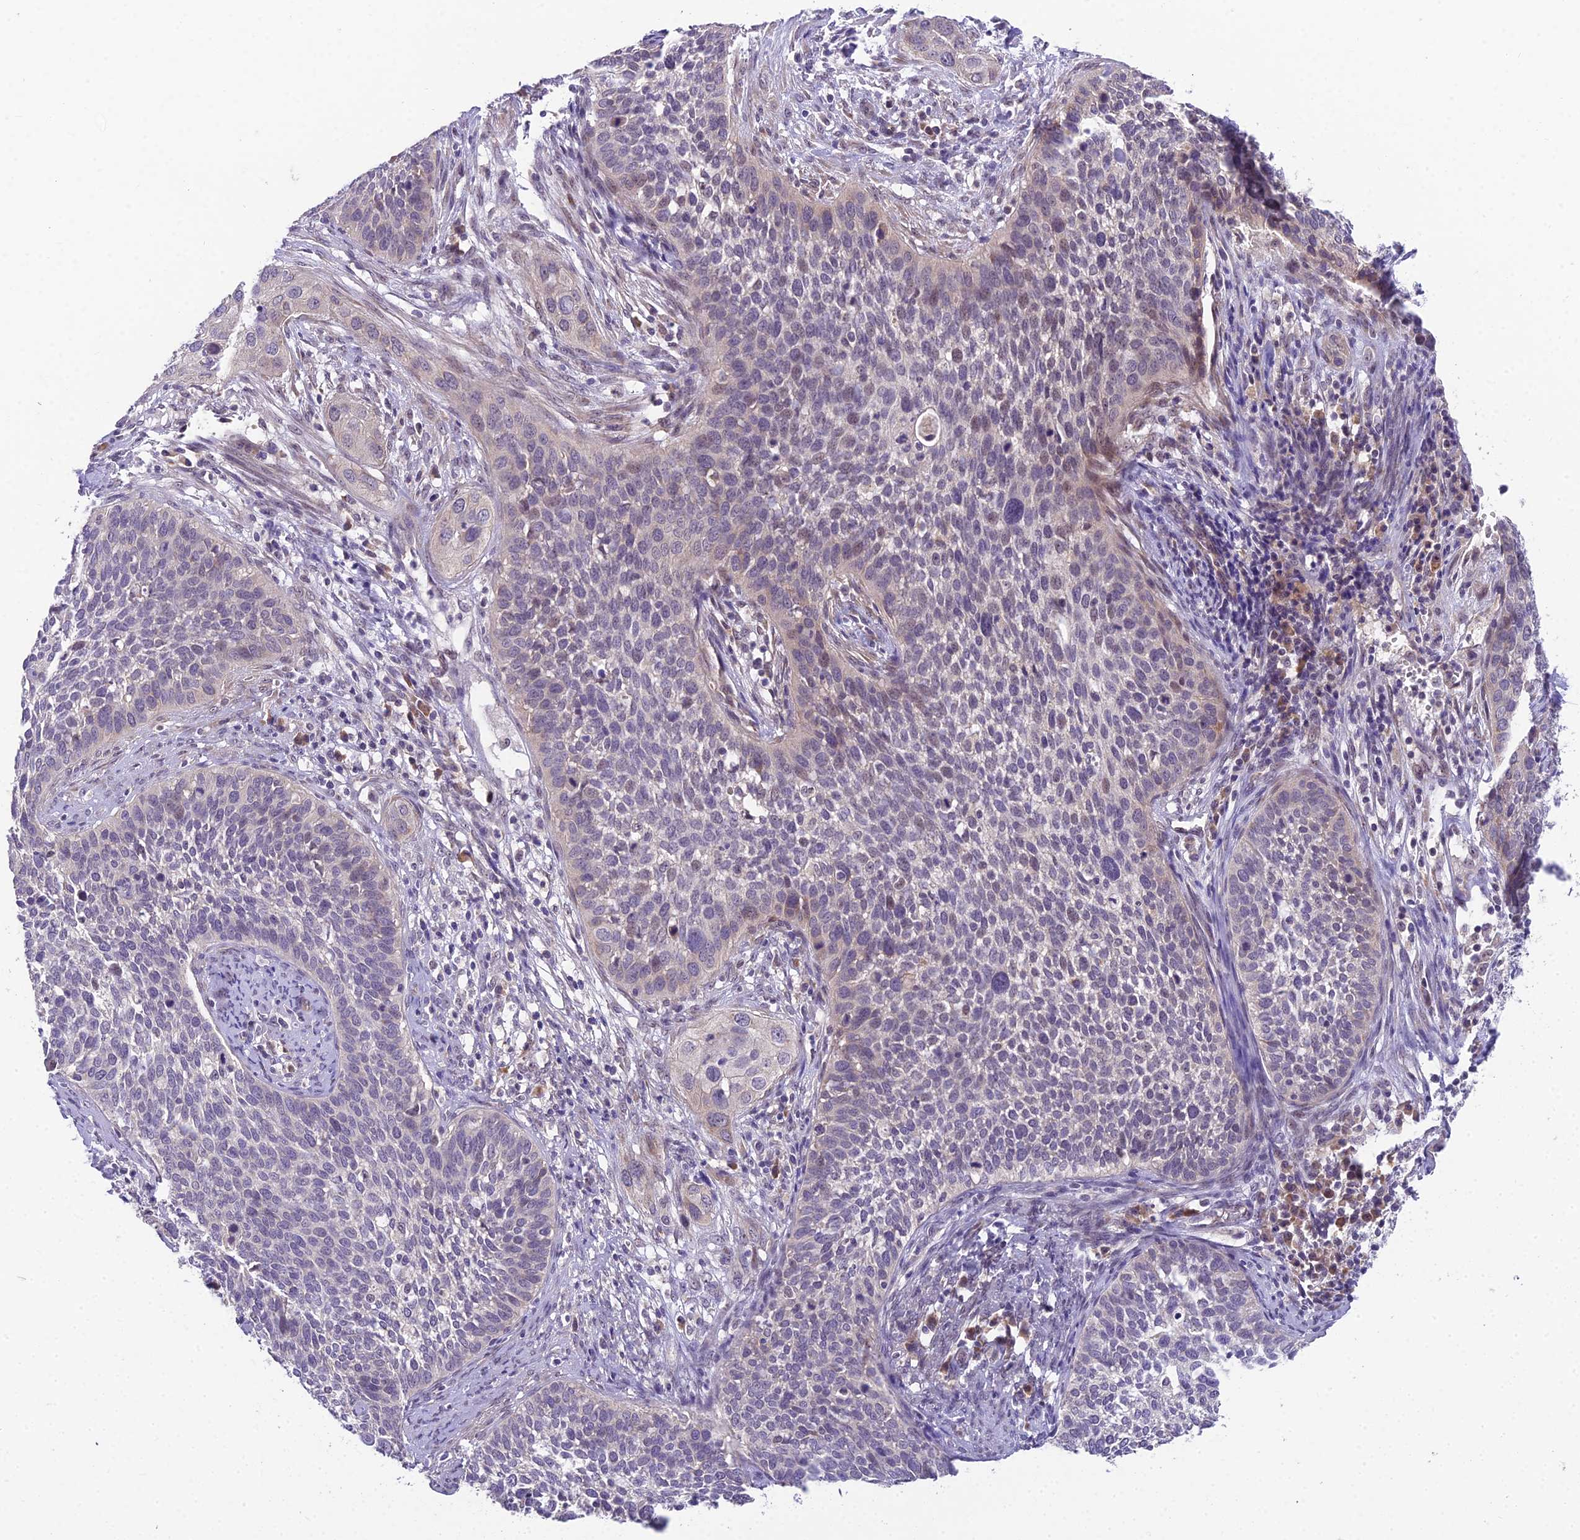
{"staining": {"intensity": "weak", "quantity": "<25%", "location": "nuclear"}, "tissue": "cervical cancer", "cell_type": "Tumor cells", "image_type": "cancer", "snomed": [{"axis": "morphology", "description": "Squamous cell carcinoma, NOS"}, {"axis": "topography", "description": "Cervix"}], "caption": "There is no significant positivity in tumor cells of cervical cancer.", "gene": "ZNF333", "patient": {"sex": "female", "age": 34}}